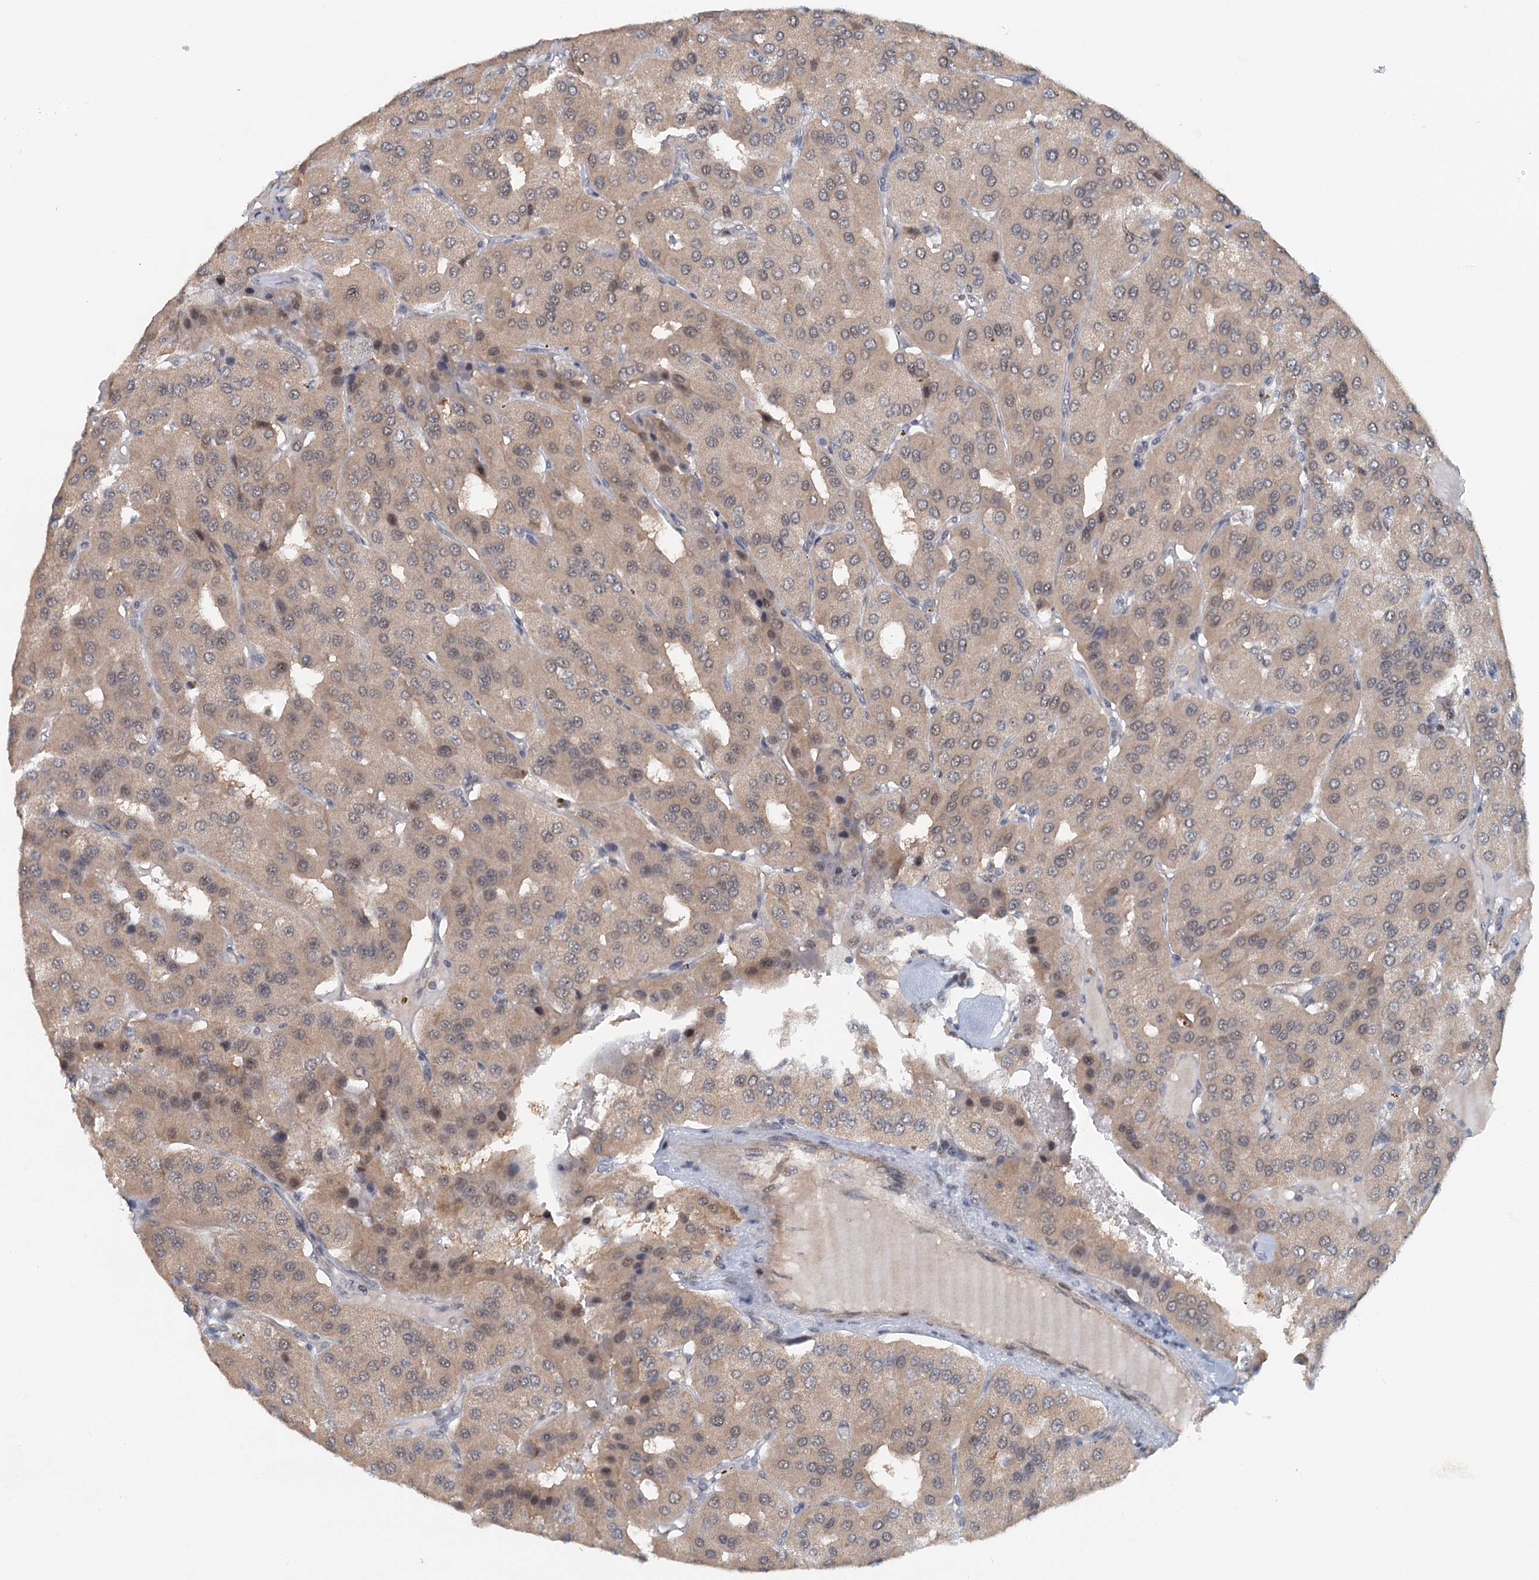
{"staining": {"intensity": "weak", "quantity": ">75%", "location": "cytoplasmic/membranous,nuclear"}, "tissue": "parathyroid gland", "cell_type": "Glandular cells", "image_type": "normal", "snomed": [{"axis": "morphology", "description": "Normal tissue, NOS"}, {"axis": "morphology", "description": "Adenoma, NOS"}, {"axis": "topography", "description": "Parathyroid gland"}], "caption": "Immunohistochemistry (IHC) staining of unremarkable parathyroid gland, which exhibits low levels of weak cytoplasmic/membranous,nuclear expression in approximately >75% of glandular cells indicating weak cytoplasmic/membranous,nuclear protein staining. The staining was performed using DAB (brown) for protein detection and nuclei were counterstained in hematoxylin (blue).", "gene": "TAS2R42", "patient": {"sex": "female", "age": 86}}